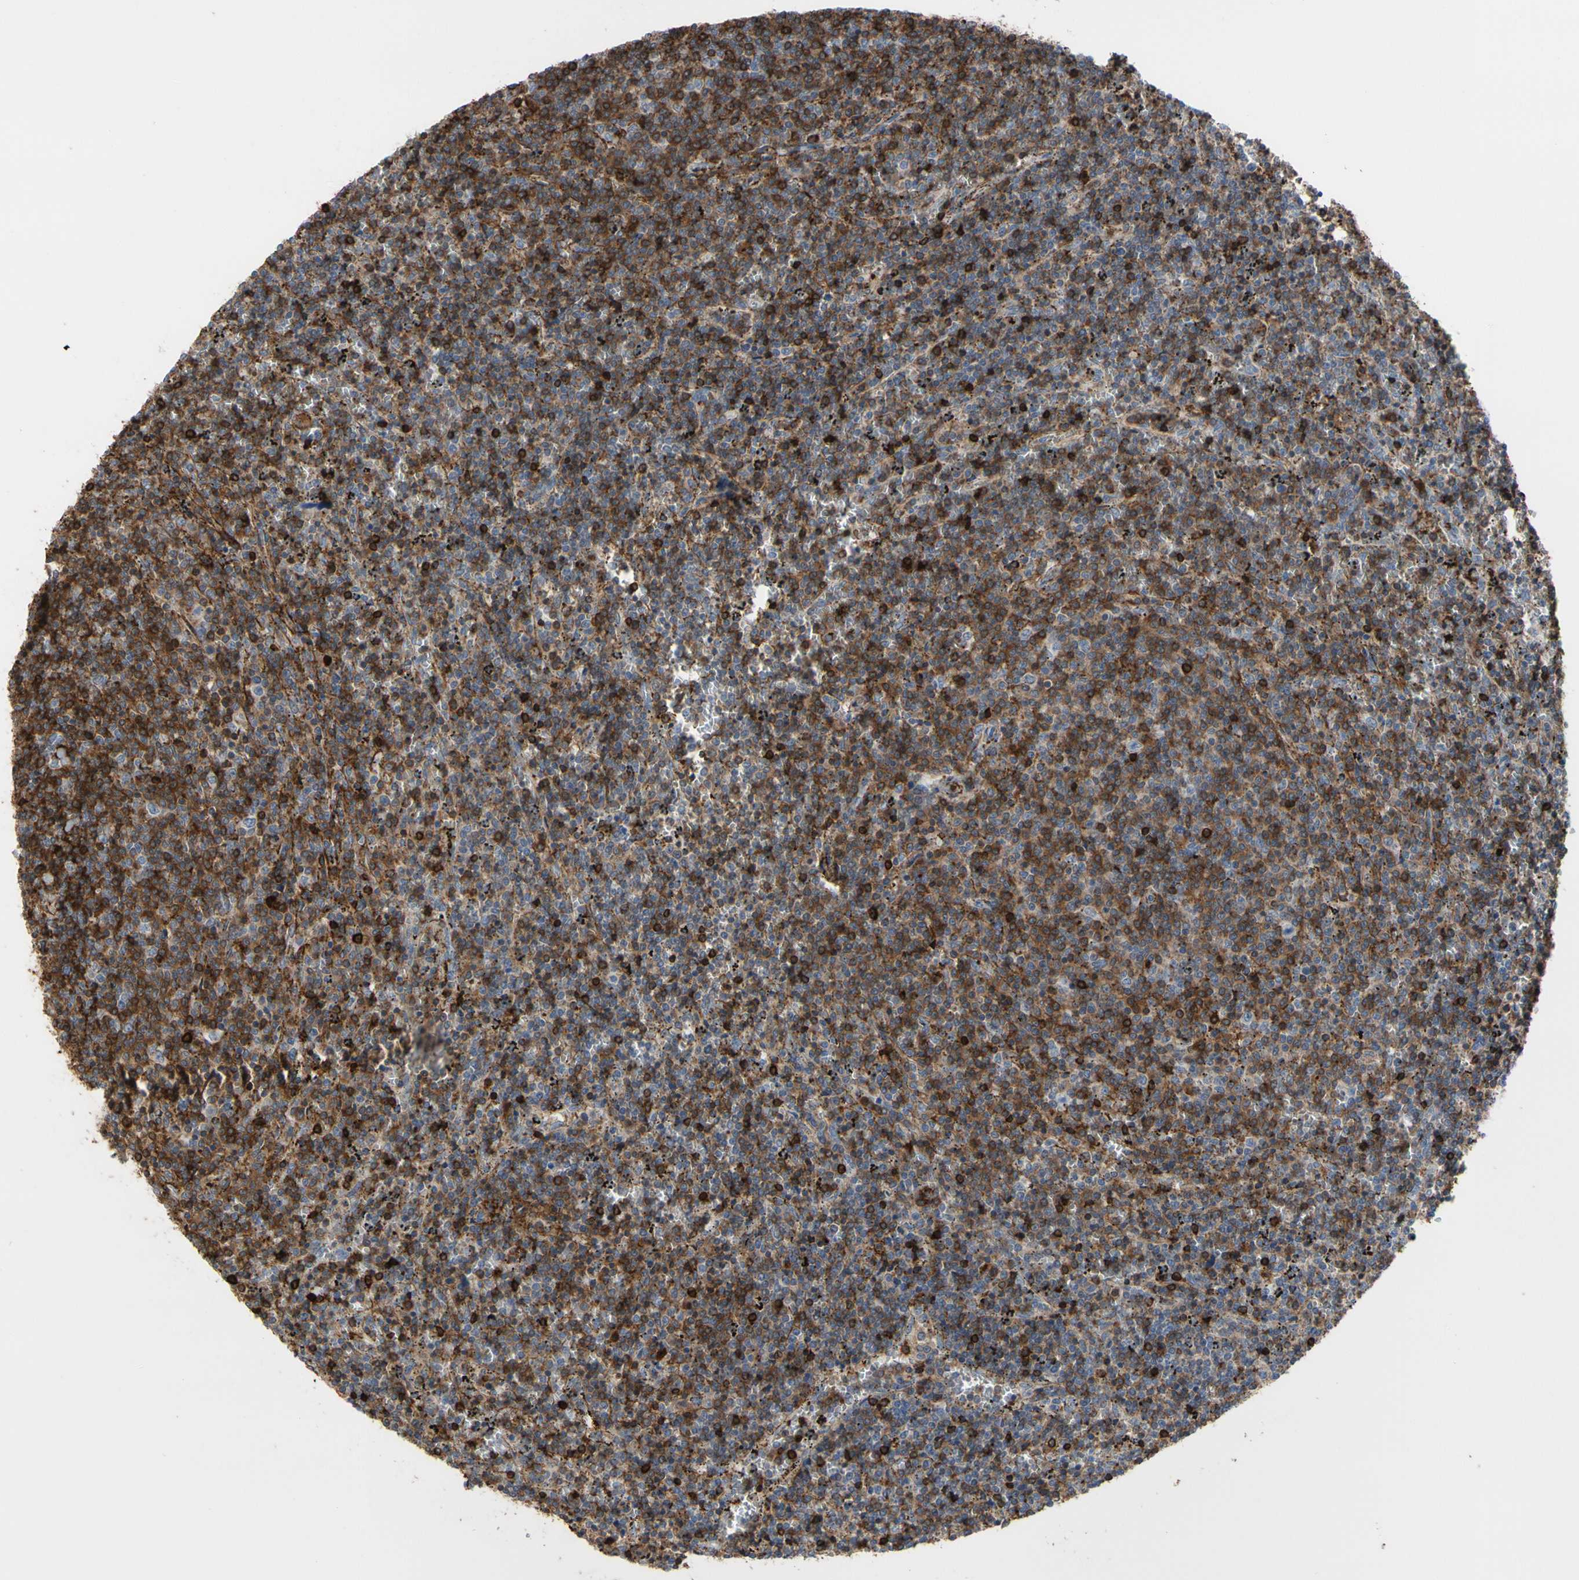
{"staining": {"intensity": "strong", "quantity": ">75%", "location": "cytoplasmic/membranous"}, "tissue": "lymphoma", "cell_type": "Tumor cells", "image_type": "cancer", "snomed": [{"axis": "morphology", "description": "Malignant lymphoma, non-Hodgkin's type, Low grade"}, {"axis": "topography", "description": "Spleen"}], "caption": "Protein analysis of malignant lymphoma, non-Hodgkin's type (low-grade) tissue demonstrates strong cytoplasmic/membranous expression in approximately >75% of tumor cells. The staining was performed using DAB (3,3'-diaminobenzidine) to visualize the protein expression in brown, while the nuclei were stained in blue with hematoxylin (Magnification: 20x).", "gene": "ANXA6", "patient": {"sex": "female", "age": 50}}